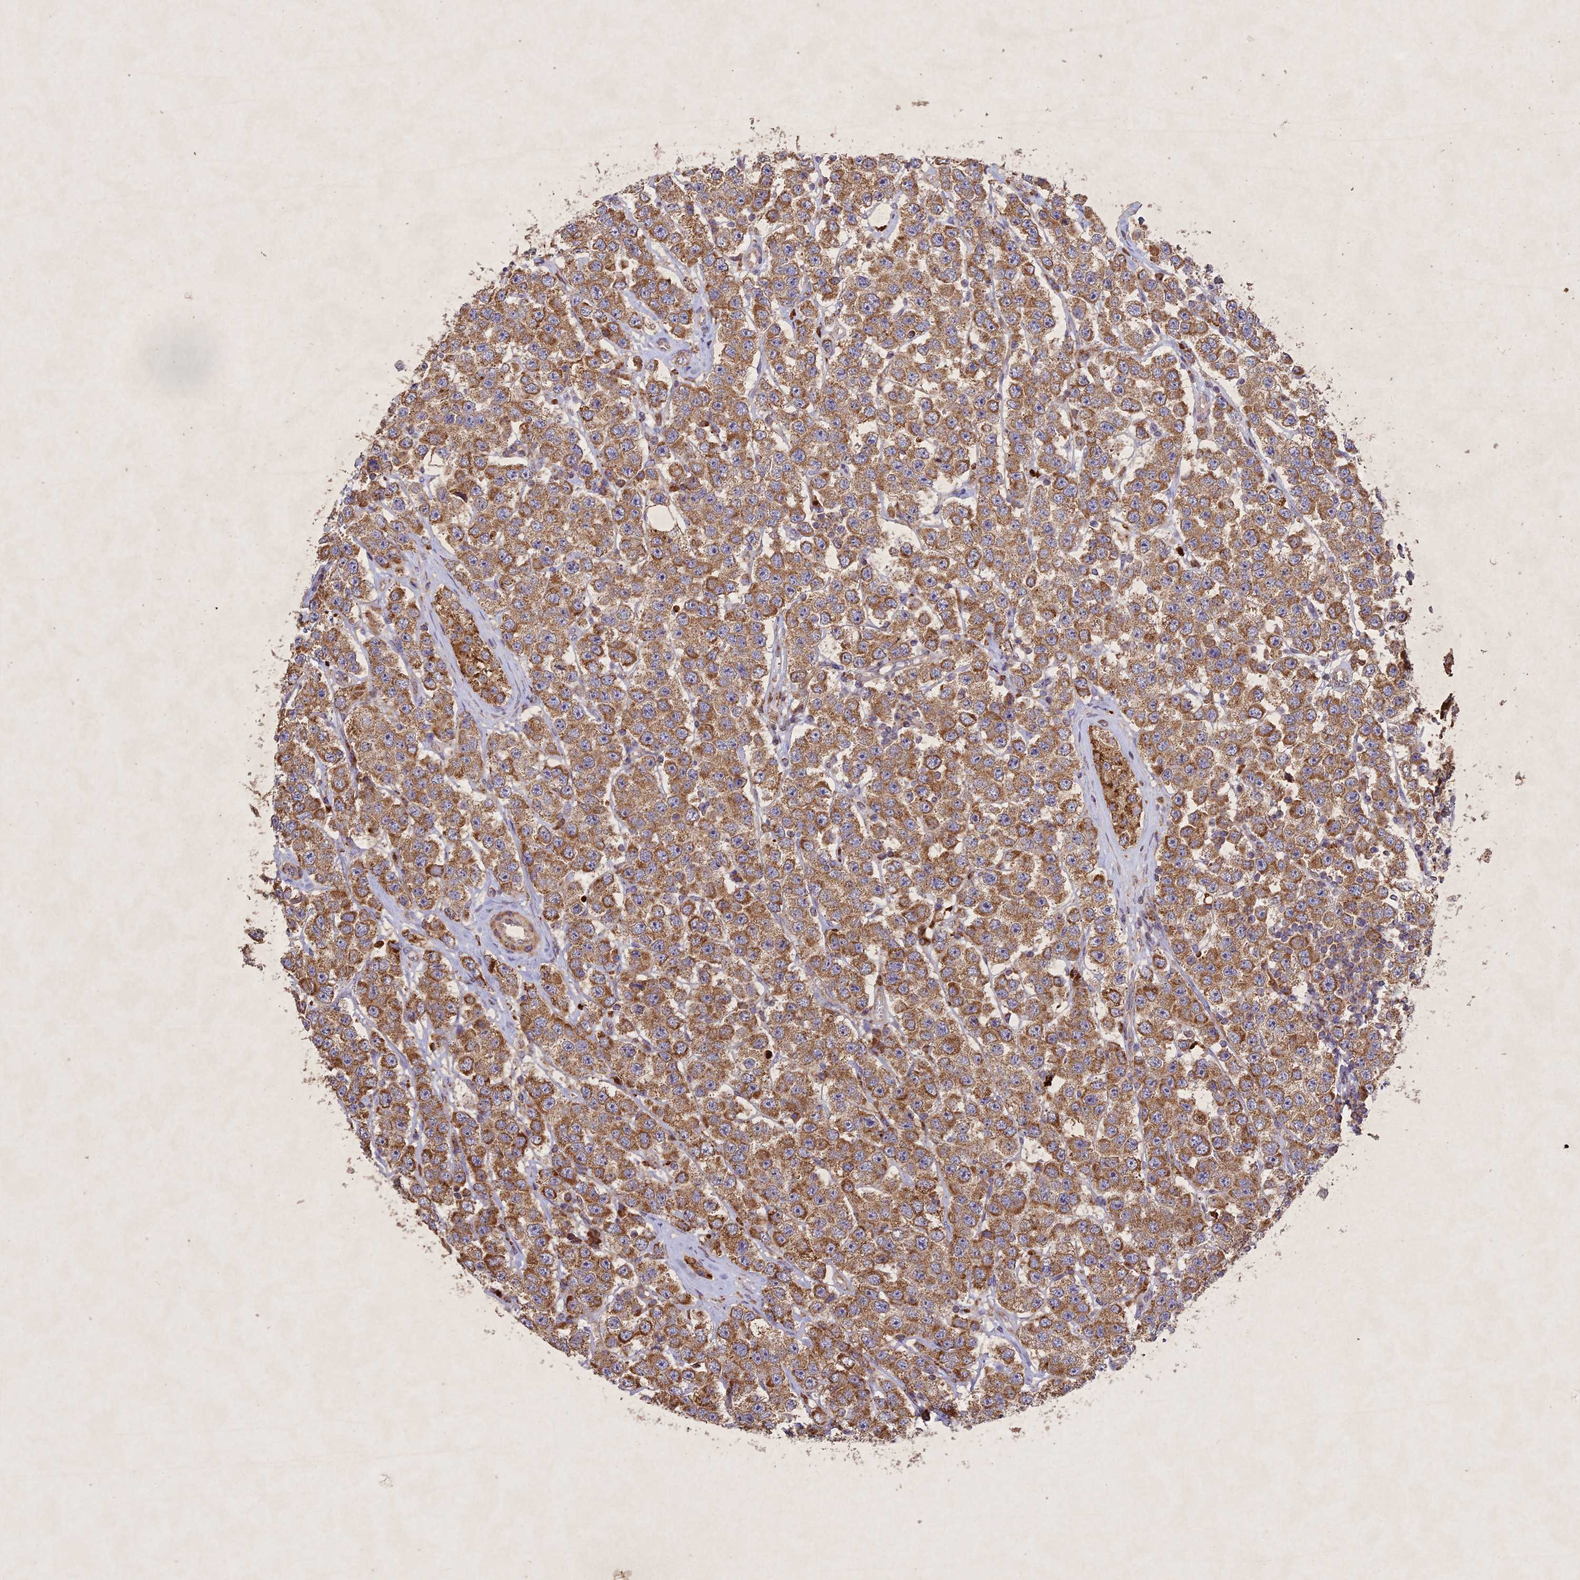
{"staining": {"intensity": "moderate", "quantity": ">75%", "location": "cytoplasmic/membranous"}, "tissue": "testis cancer", "cell_type": "Tumor cells", "image_type": "cancer", "snomed": [{"axis": "morphology", "description": "Seminoma, NOS"}, {"axis": "topography", "description": "Testis"}], "caption": "Immunohistochemical staining of human testis cancer displays moderate cytoplasmic/membranous protein positivity in approximately >75% of tumor cells.", "gene": "CIAO2B", "patient": {"sex": "male", "age": 28}}